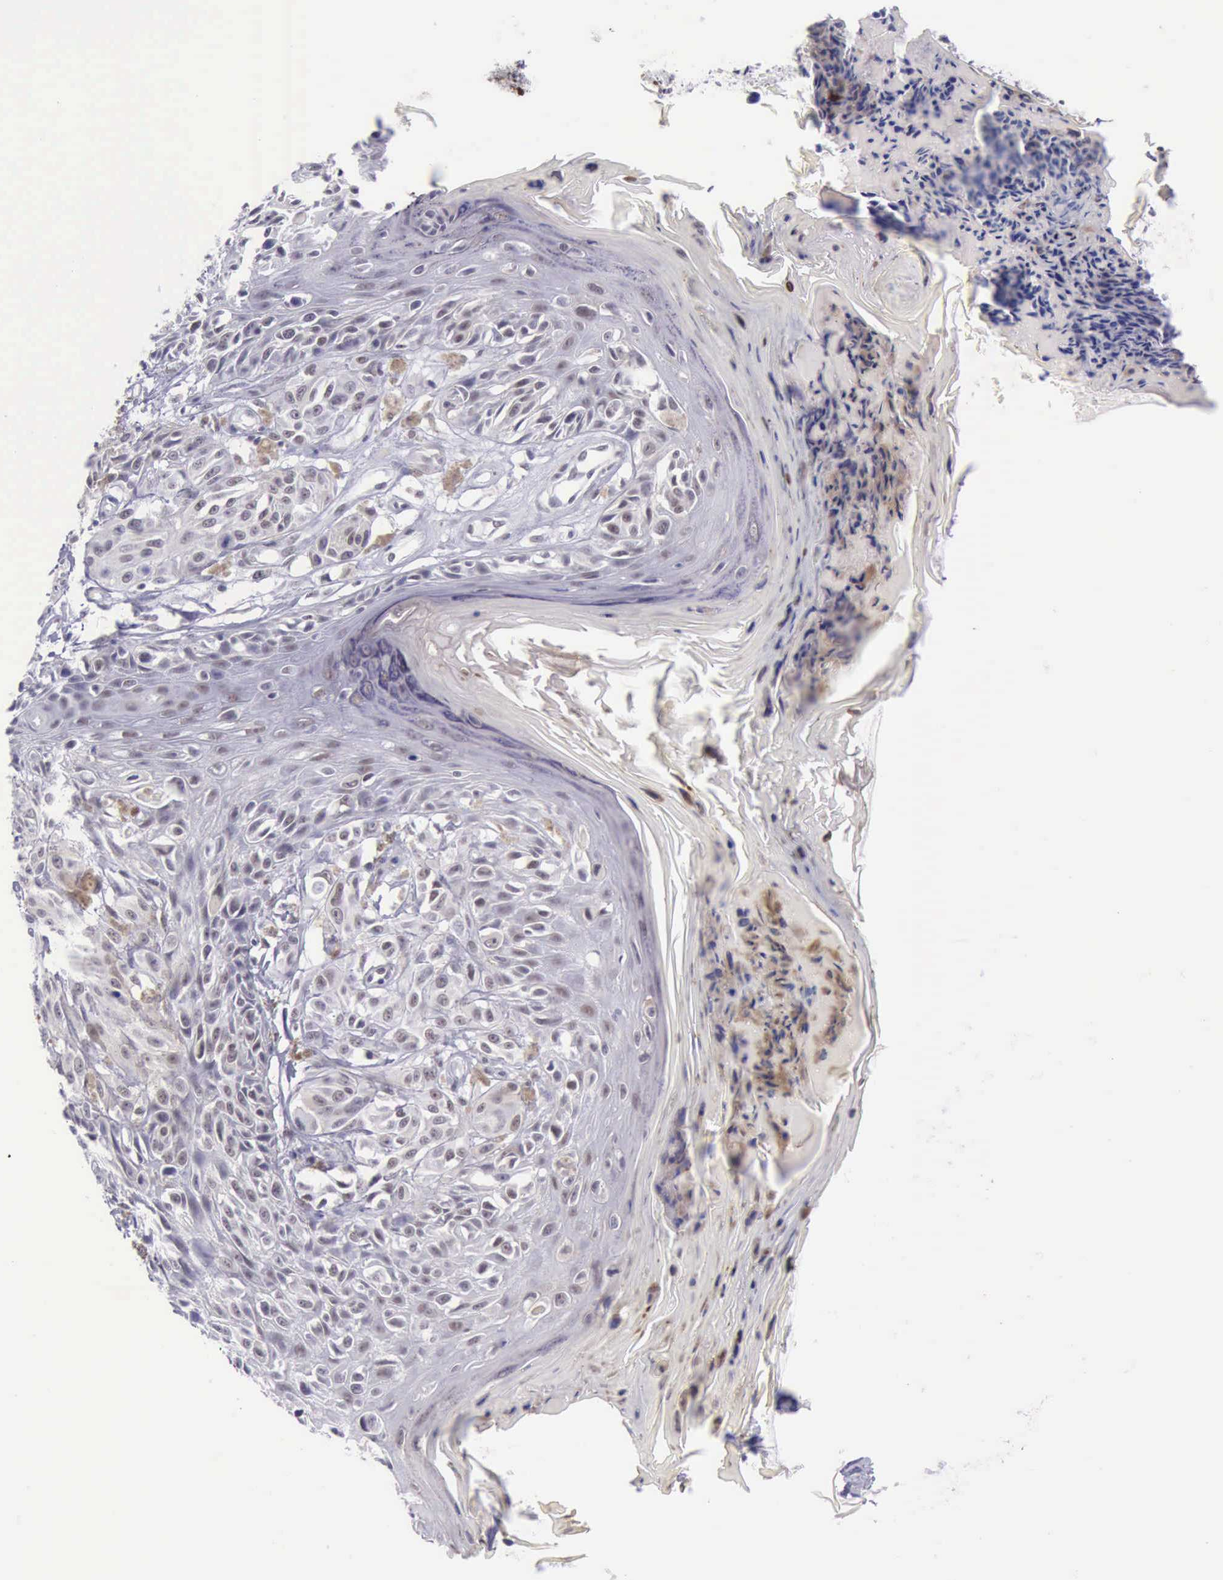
{"staining": {"intensity": "weak", "quantity": "<25%", "location": "nuclear"}, "tissue": "melanoma", "cell_type": "Tumor cells", "image_type": "cancer", "snomed": [{"axis": "morphology", "description": "Malignant melanoma, NOS"}, {"axis": "topography", "description": "Skin"}], "caption": "Immunohistochemical staining of malignant melanoma displays no significant expression in tumor cells.", "gene": "EP300", "patient": {"sex": "female", "age": 77}}